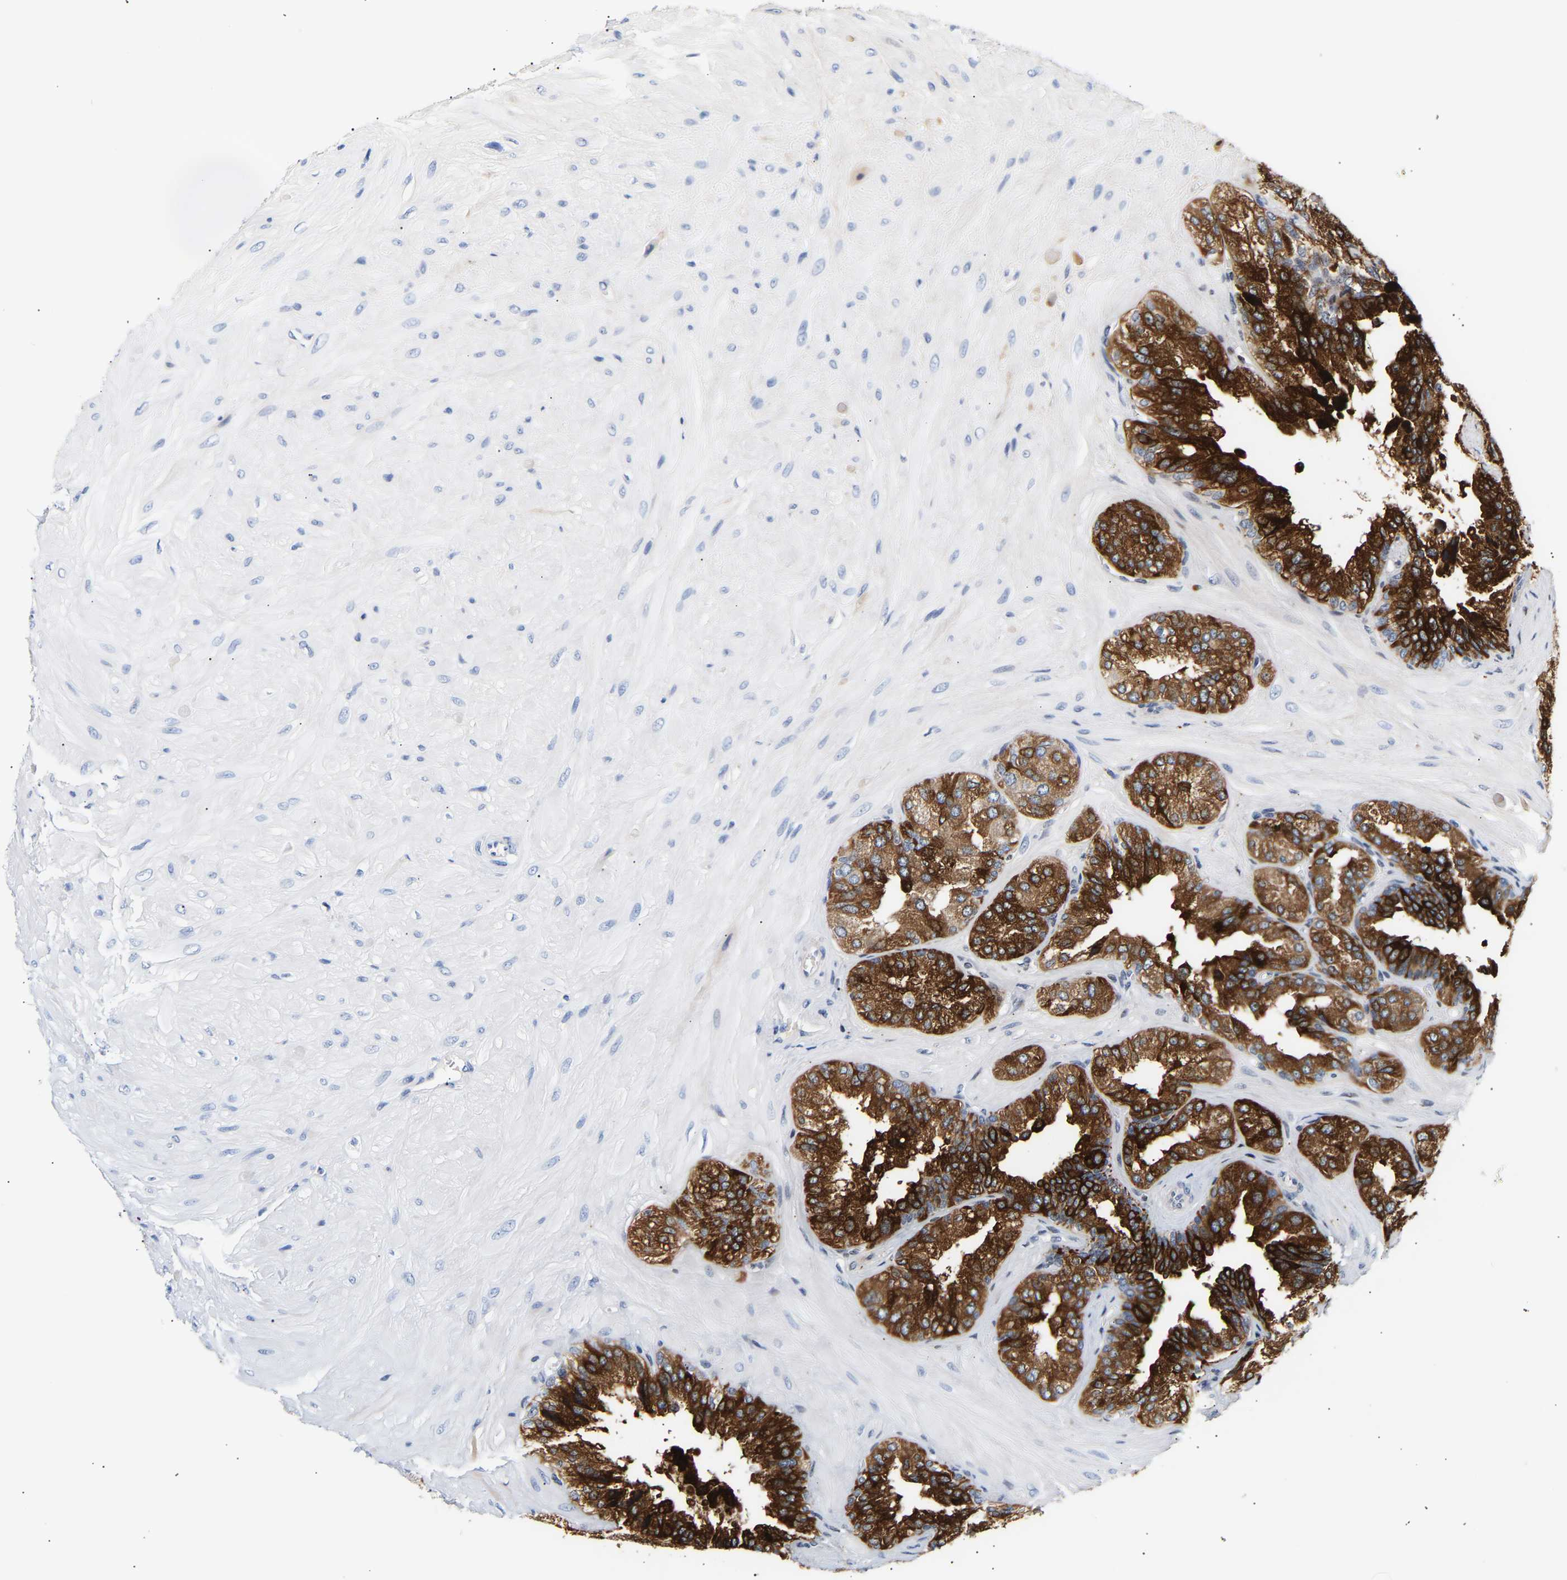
{"staining": {"intensity": "strong", "quantity": ">75%", "location": "cytoplasmic/membranous"}, "tissue": "seminal vesicle", "cell_type": "Glandular cells", "image_type": "normal", "snomed": [{"axis": "morphology", "description": "Normal tissue, NOS"}, {"axis": "topography", "description": "Prostate"}, {"axis": "topography", "description": "Seminal veicle"}], "caption": "This image shows IHC staining of benign seminal vesicle, with high strong cytoplasmic/membranous staining in about >75% of glandular cells.", "gene": "SPINK2", "patient": {"sex": "male", "age": 51}}